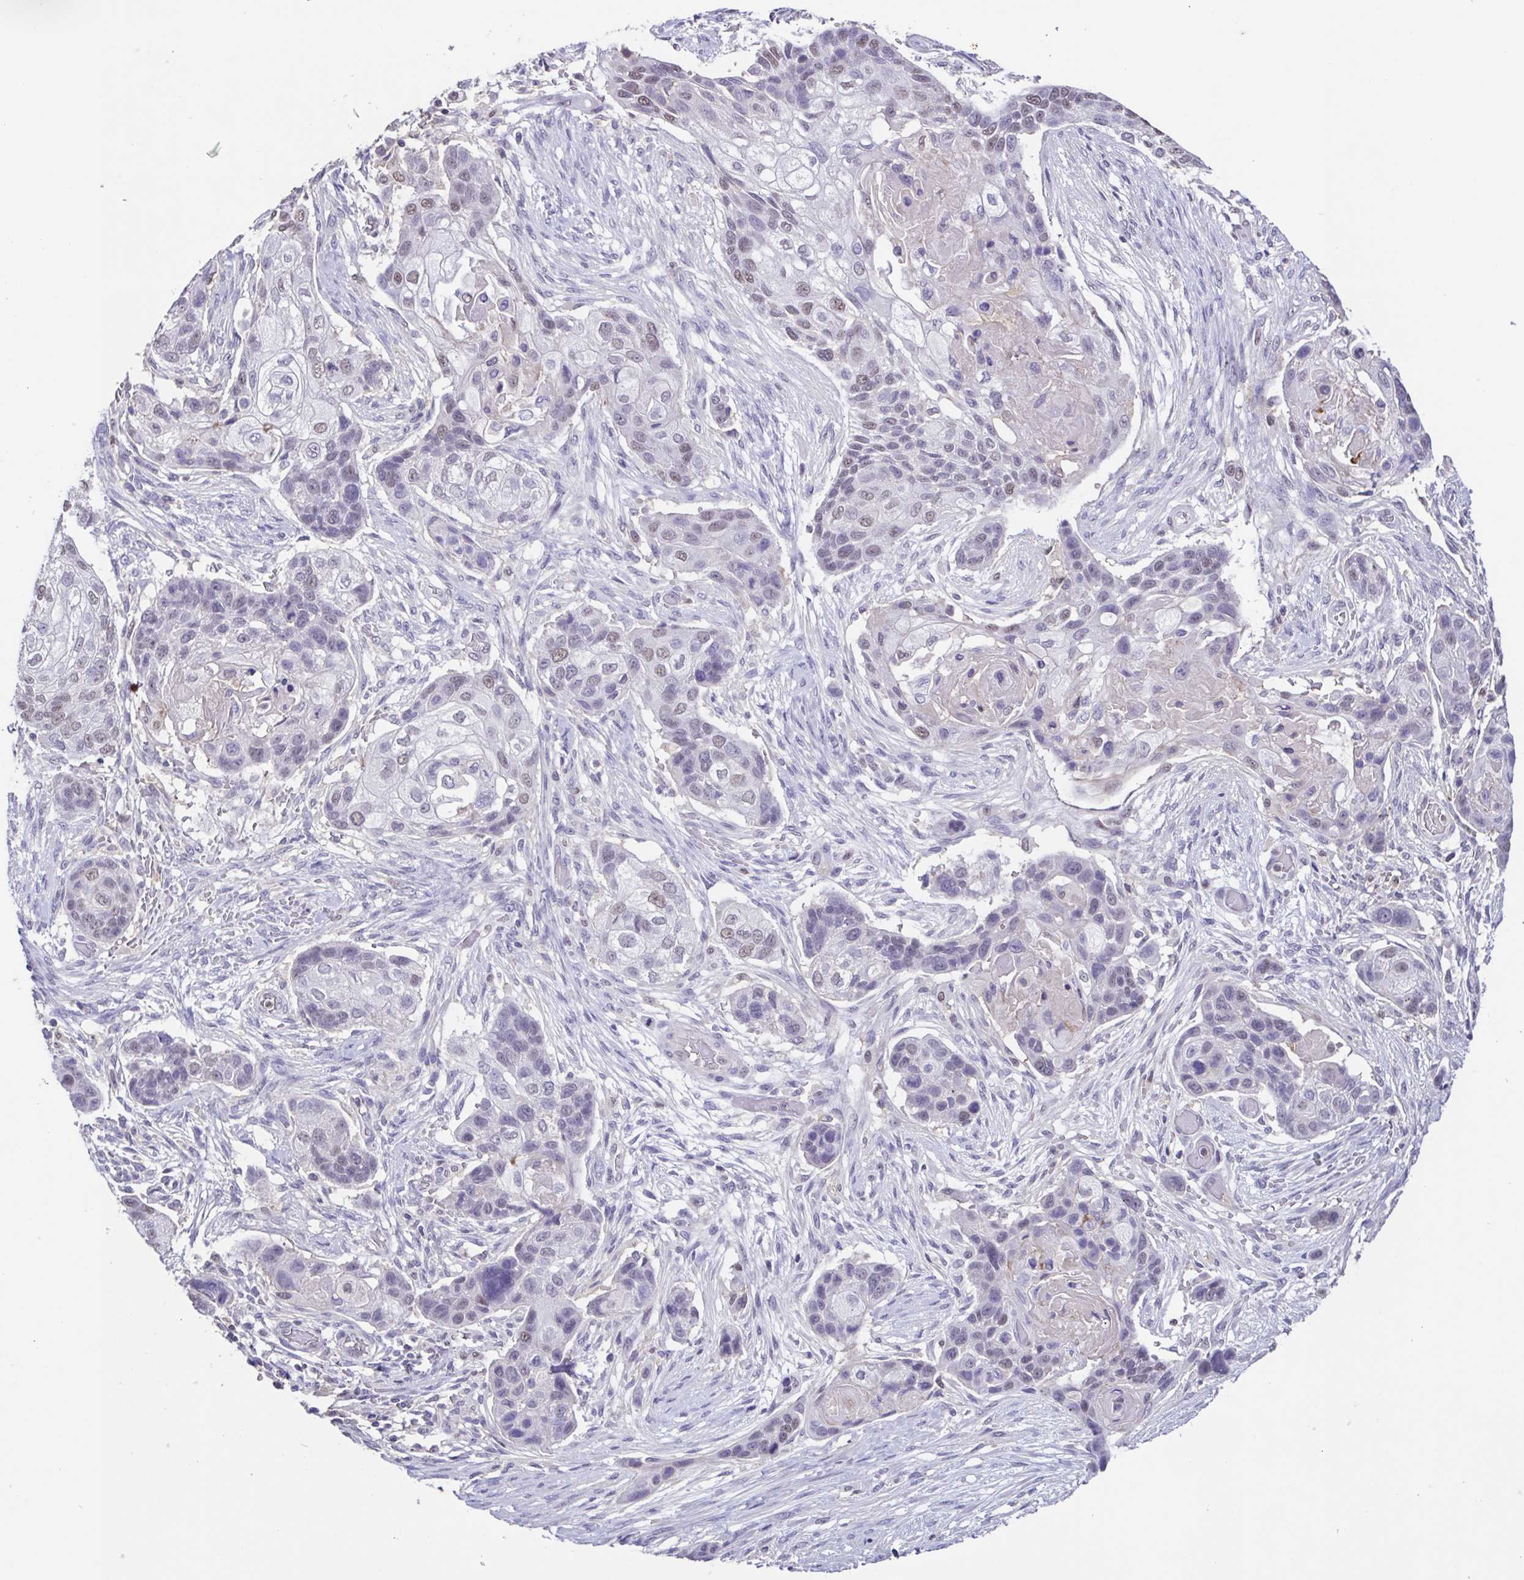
{"staining": {"intensity": "weak", "quantity": "<25%", "location": "nuclear"}, "tissue": "lung cancer", "cell_type": "Tumor cells", "image_type": "cancer", "snomed": [{"axis": "morphology", "description": "Squamous cell carcinoma, NOS"}, {"axis": "topography", "description": "Lung"}], "caption": "Immunohistochemistry image of neoplastic tissue: lung cancer (squamous cell carcinoma) stained with DAB (3,3'-diaminobenzidine) demonstrates no significant protein staining in tumor cells.", "gene": "ACTRT3", "patient": {"sex": "male", "age": 69}}